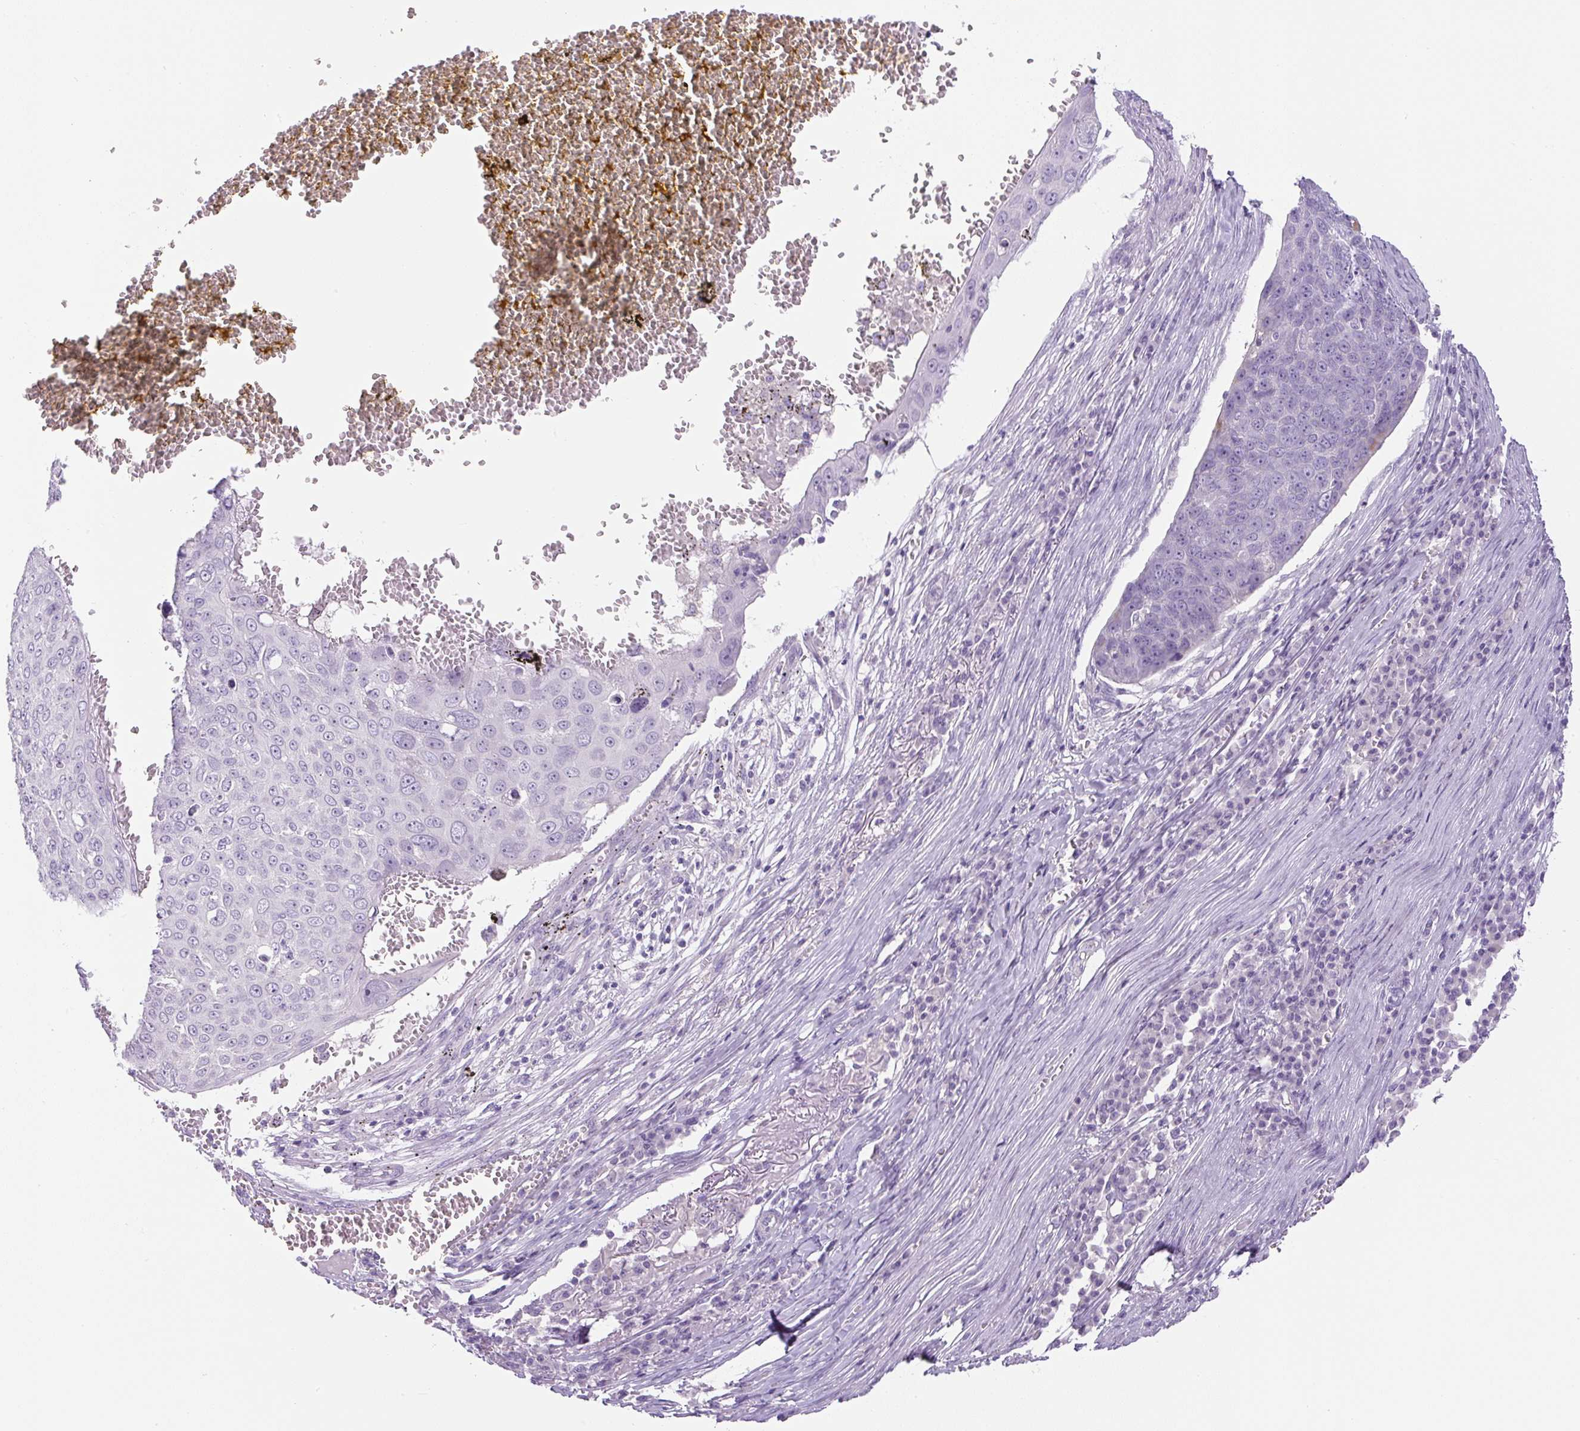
{"staining": {"intensity": "negative", "quantity": "none", "location": "none"}, "tissue": "skin cancer", "cell_type": "Tumor cells", "image_type": "cancer", "snomed": [{"axis": "morphology", "description": "Squamous cell carcinoma, NOS"}, {"axis": "topography", "description": "Skin"}], "caption": "DAB (3,3'-diaminobenzidine) immunohistochemical staining of human squamous cell carcinoma (skin) shows no significant positivity in tumor cells.", "gene": "UBL3", "patient": {"sex": "male", "age": 71}}